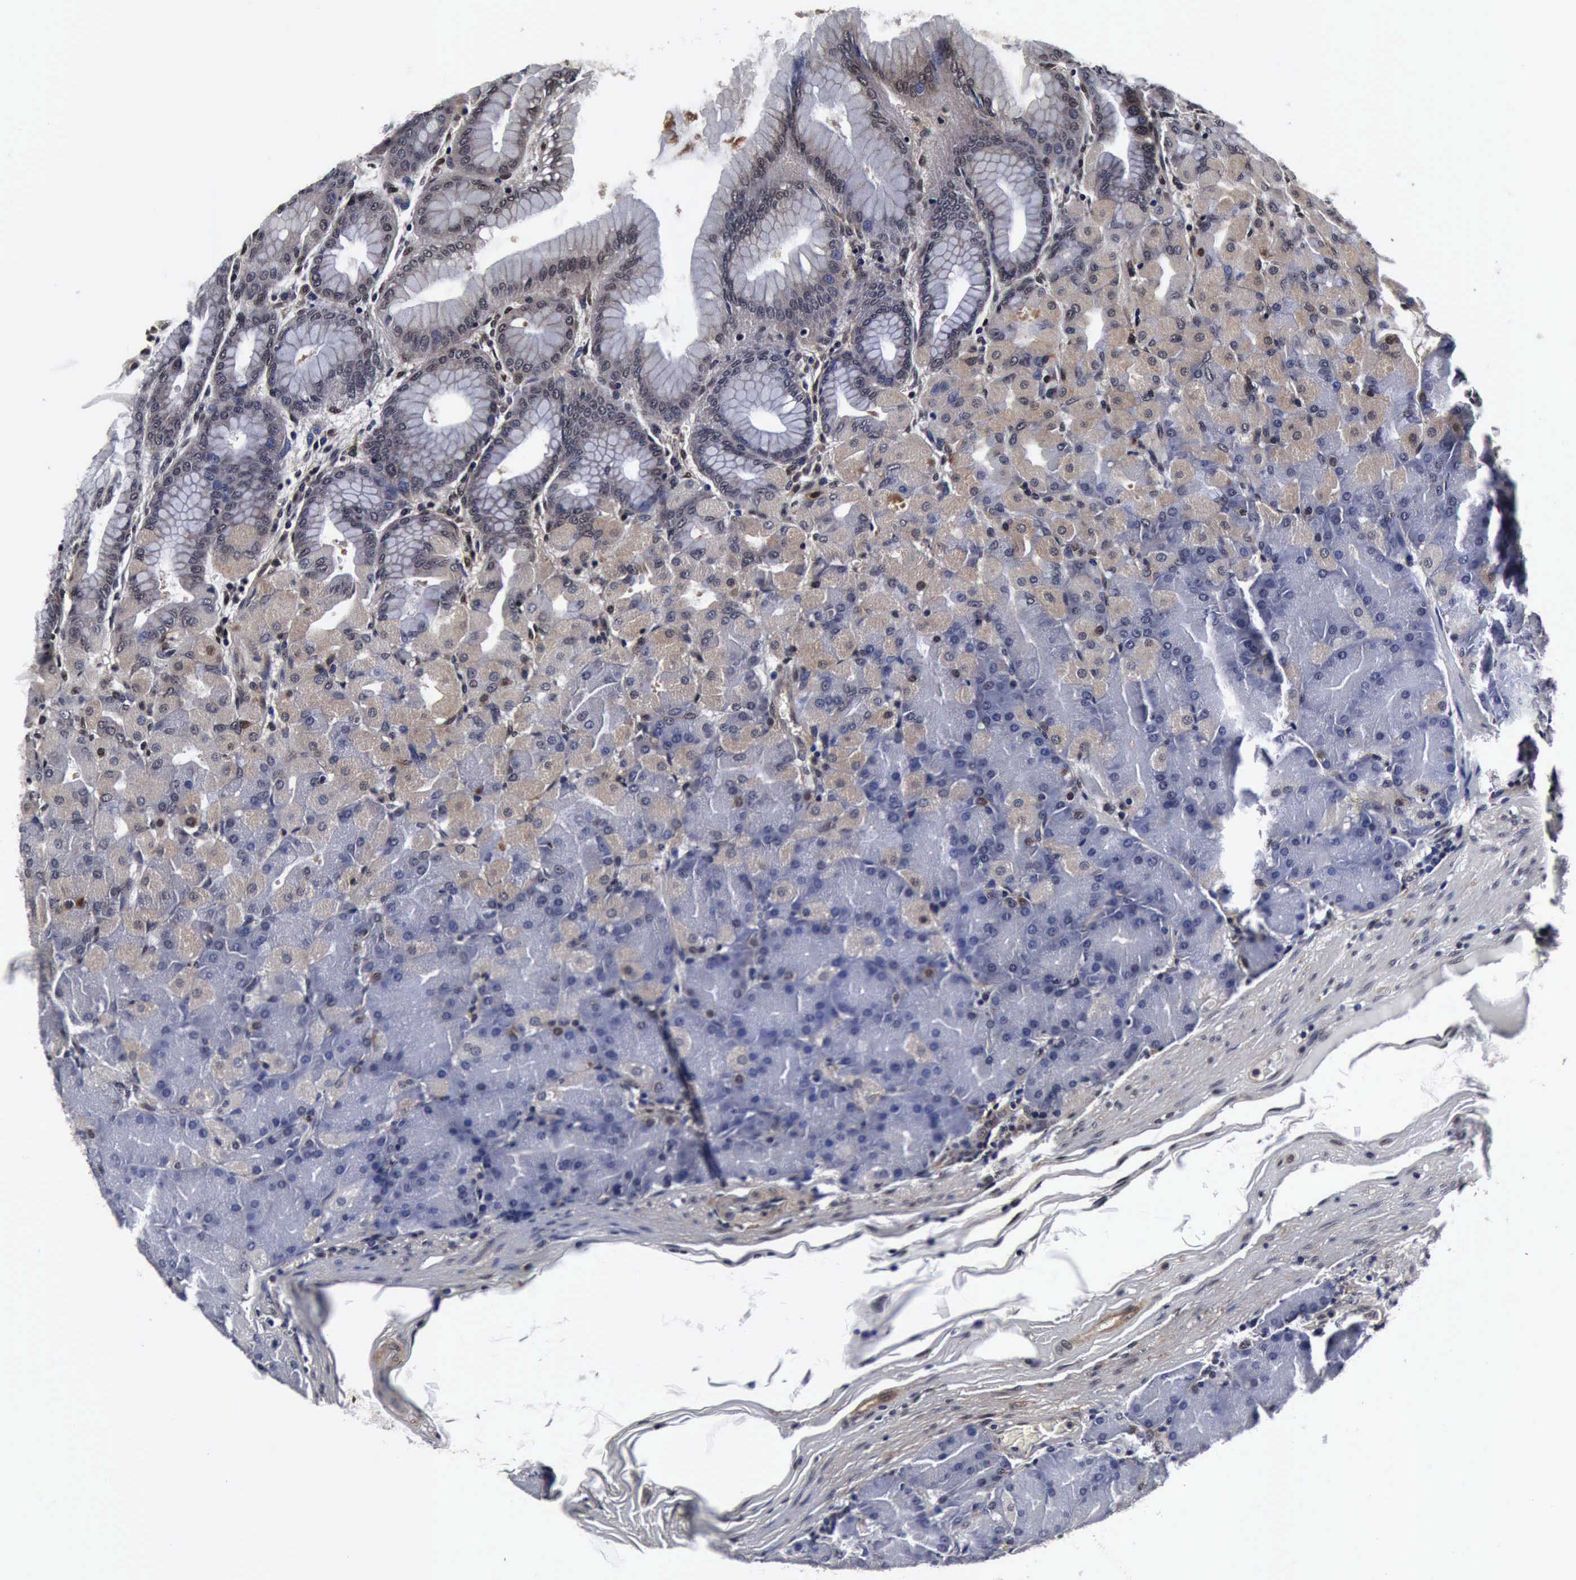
{"staining": {"intensity": "weak", "quantity": "25%-75%", "location": "cytoplasmic/membranous"}, "tissue": "stomach", "cell_type": "Glandular cells", "image_type": "normal", "snomed": [{"axis": "morphology", "description": "Normal tissue, NOS"}, {"axis": "topography", "description": "Stomach, upper"}], "caption": "DAB (3,3'-diaminobenzidine) immunohistochemical staining of benign stomach demonstrates weak cytoplasmic/membranous protein positivity in approximately 25%-75% of glandular cells.", "gene": "UBC", "patient": {"sex": "female", "age": 56}}